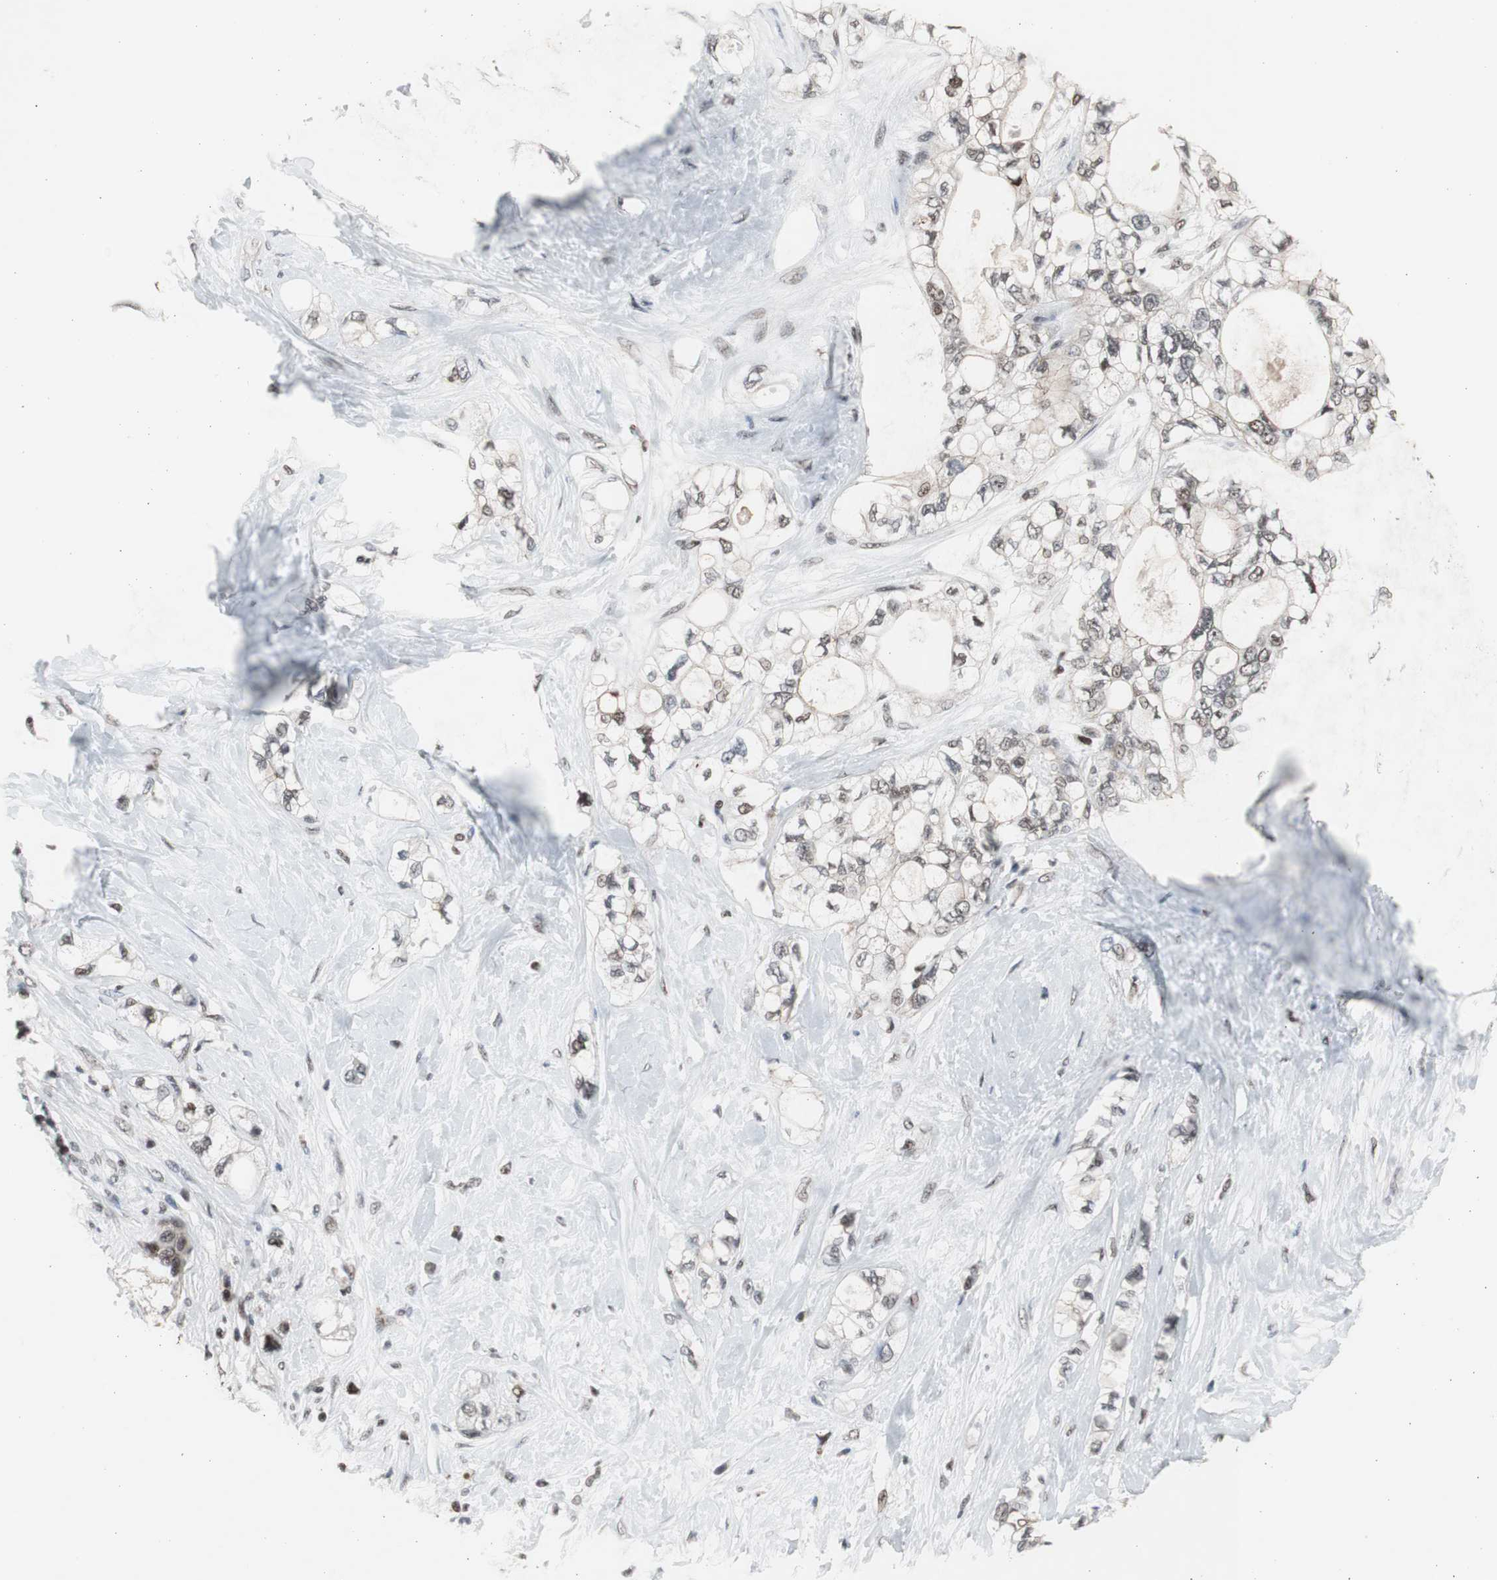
{"staining": {"intensity": "weak", "quantity": ">75%", "location": "nuclear"}, "tissue": "pancreatic cancer", "cell_type": "Tumor cells", "image_type": "cancer", "snomed": [{"axis": "morphology", "description": "Adenocarcinoma, NOS"}, {"axis": "topography", "description": "Pancreas"}], "caption": "DAB (3,3'-diaminobenzidine) immunohistochemical staining of human adenocarcinoma (pancreatic) demonstrates weak nuclear protein staining in about >75% of tumor cells. The staining was performed using DAB to visualize the protein expression in brown, while the nuclei were stained in blue with hematoxylin (Magnification: 20x).", "gene": "RPA1", "patient": {"sex": "male", "age": 70}}